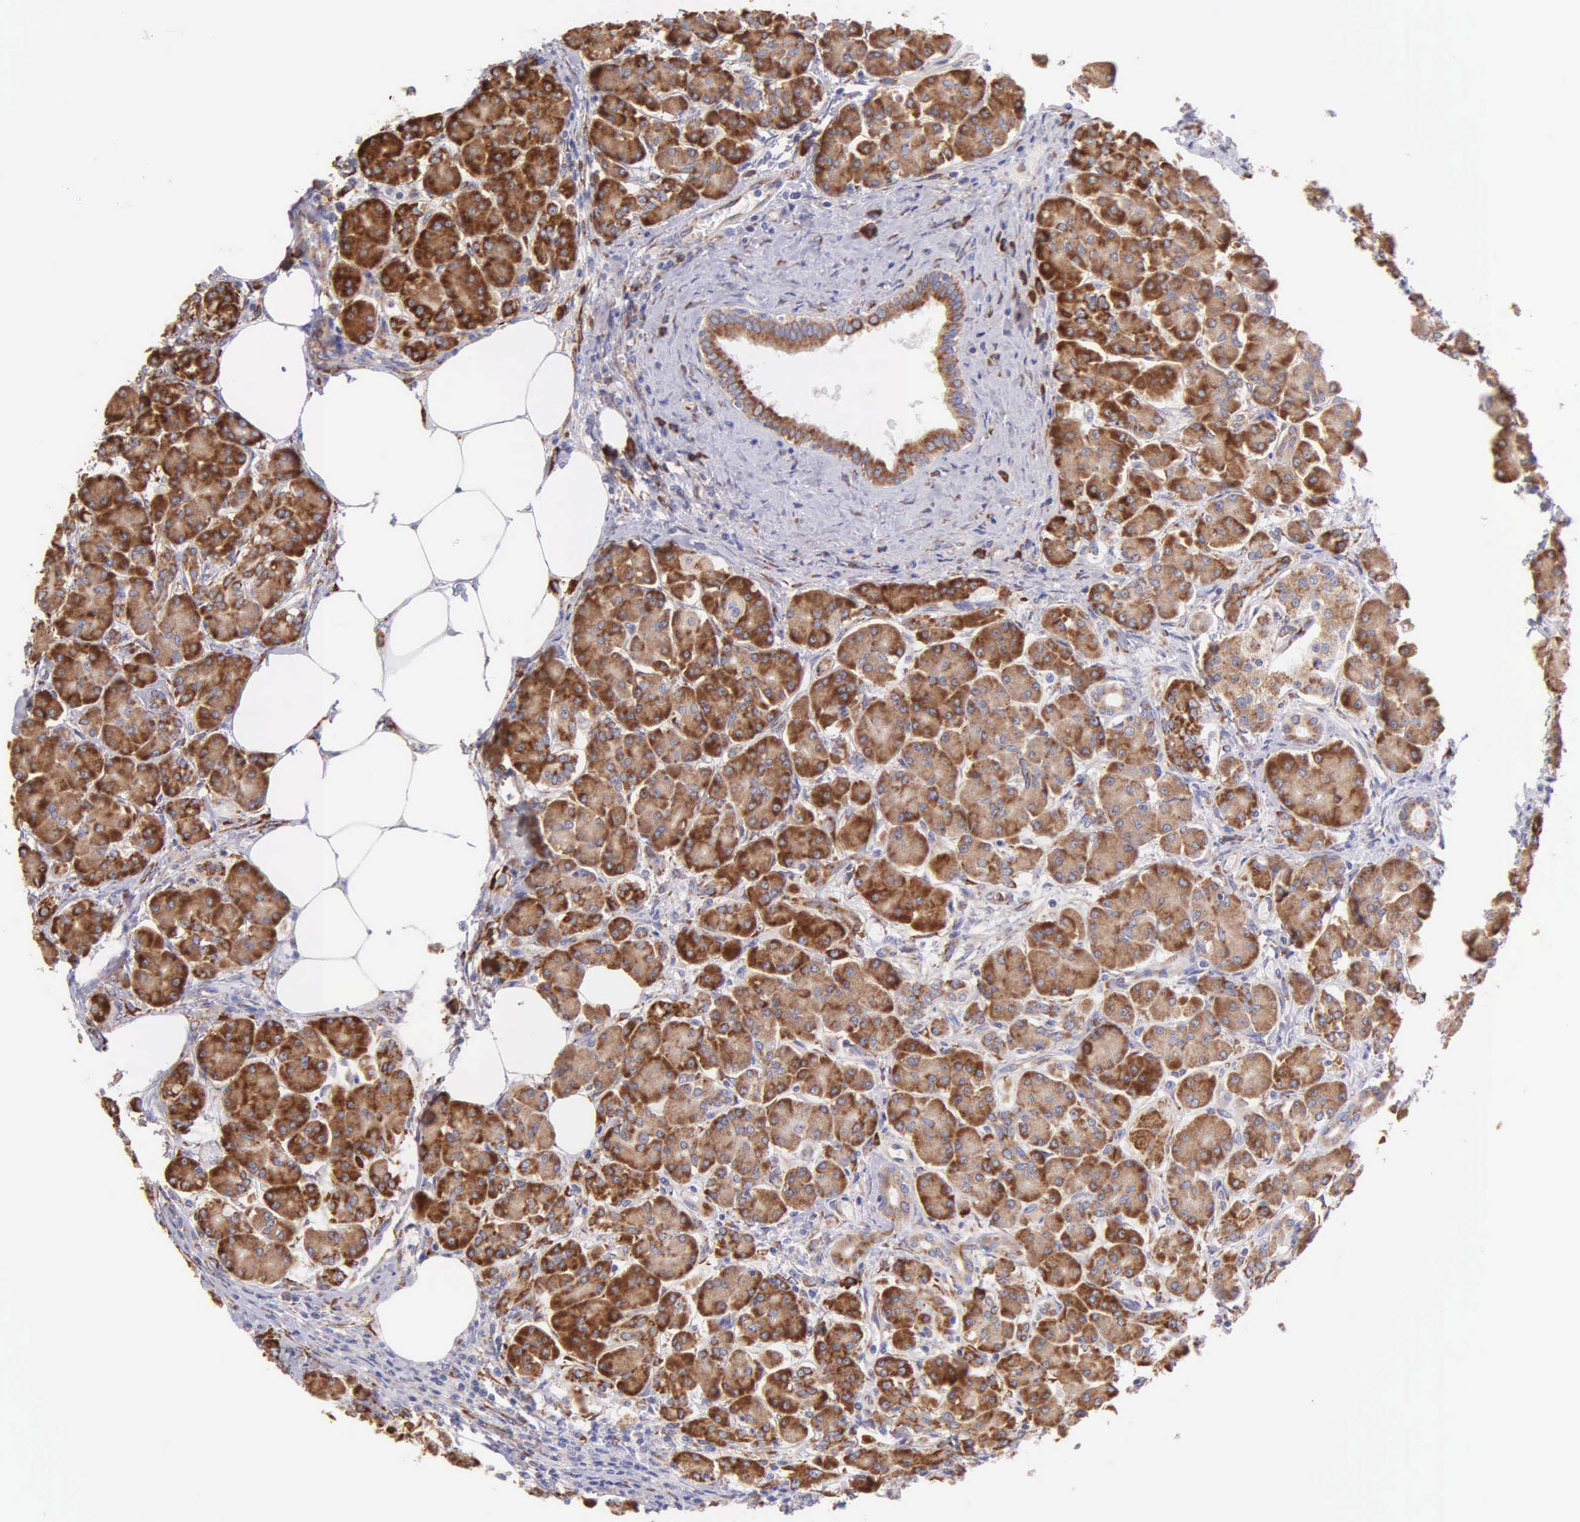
{"staining": {"intensity": "strong", "quantity": ">75%", "location": "cytoplasmic/membranous"}, "tissue": "pancreas", "cell_type": "Exocrine glandular cells", "image_type": "normal", "snomed": [{"axis": "morphology", "description": "Normal tissue, NOS"}, {"axis": "topography", "description": "Pancreas"}], "caption": "Normal pancreas was stained to show a protein in brown. There is high levels of strong cytoplasmic/membranous positivity in about >75% of exocrine glandular cells.", "gene": "CKAP4", "patient": {"sex": "female", "age": 73}}